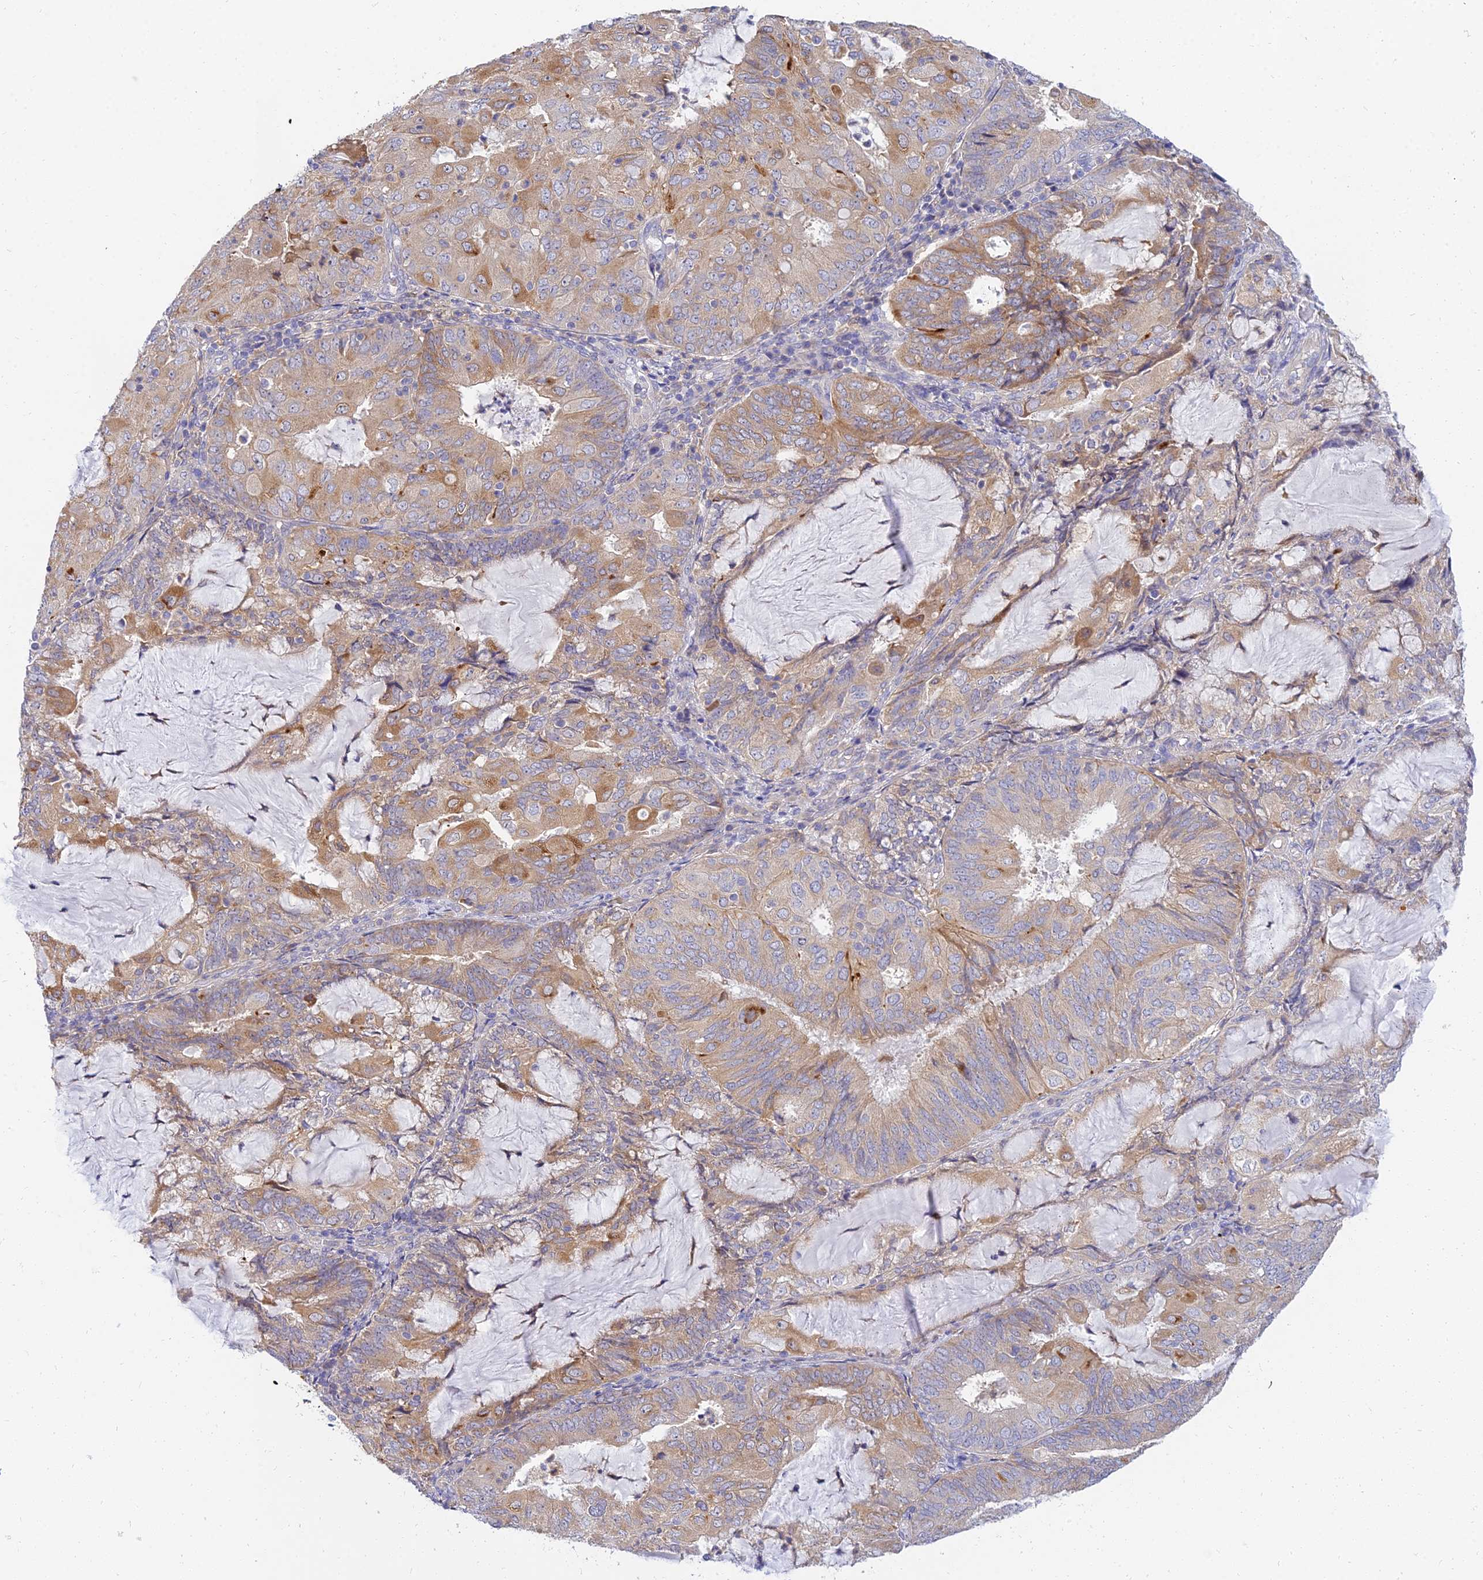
{"staining": {"intensity": "moderate", "quantity": "<25%", "location": "cytoplasmic/membranous"}, "tissue": "endometrial cancer", "cell_type": "Tumor cells", "image_type": "cancer", "snomed": [{"axis": "morphology", "description": "Adenocarcinoma, NOS"}, {"axis": "topography", "description": "Endometrium"}], "caption": "The micrograph demonstrates a brown stain indicating the presence of a protein in the cytoplasmic/membranous of tumor cells in endometrial adenocarcinoma. Using DAB (3,3'-diaminobenzidine) (brown) and hematoxylin (blue) stains, captured at high magnification using brightfield microscopy.", "gene": "ARL8B", "patient": {"sex": "female", "age": 81}}